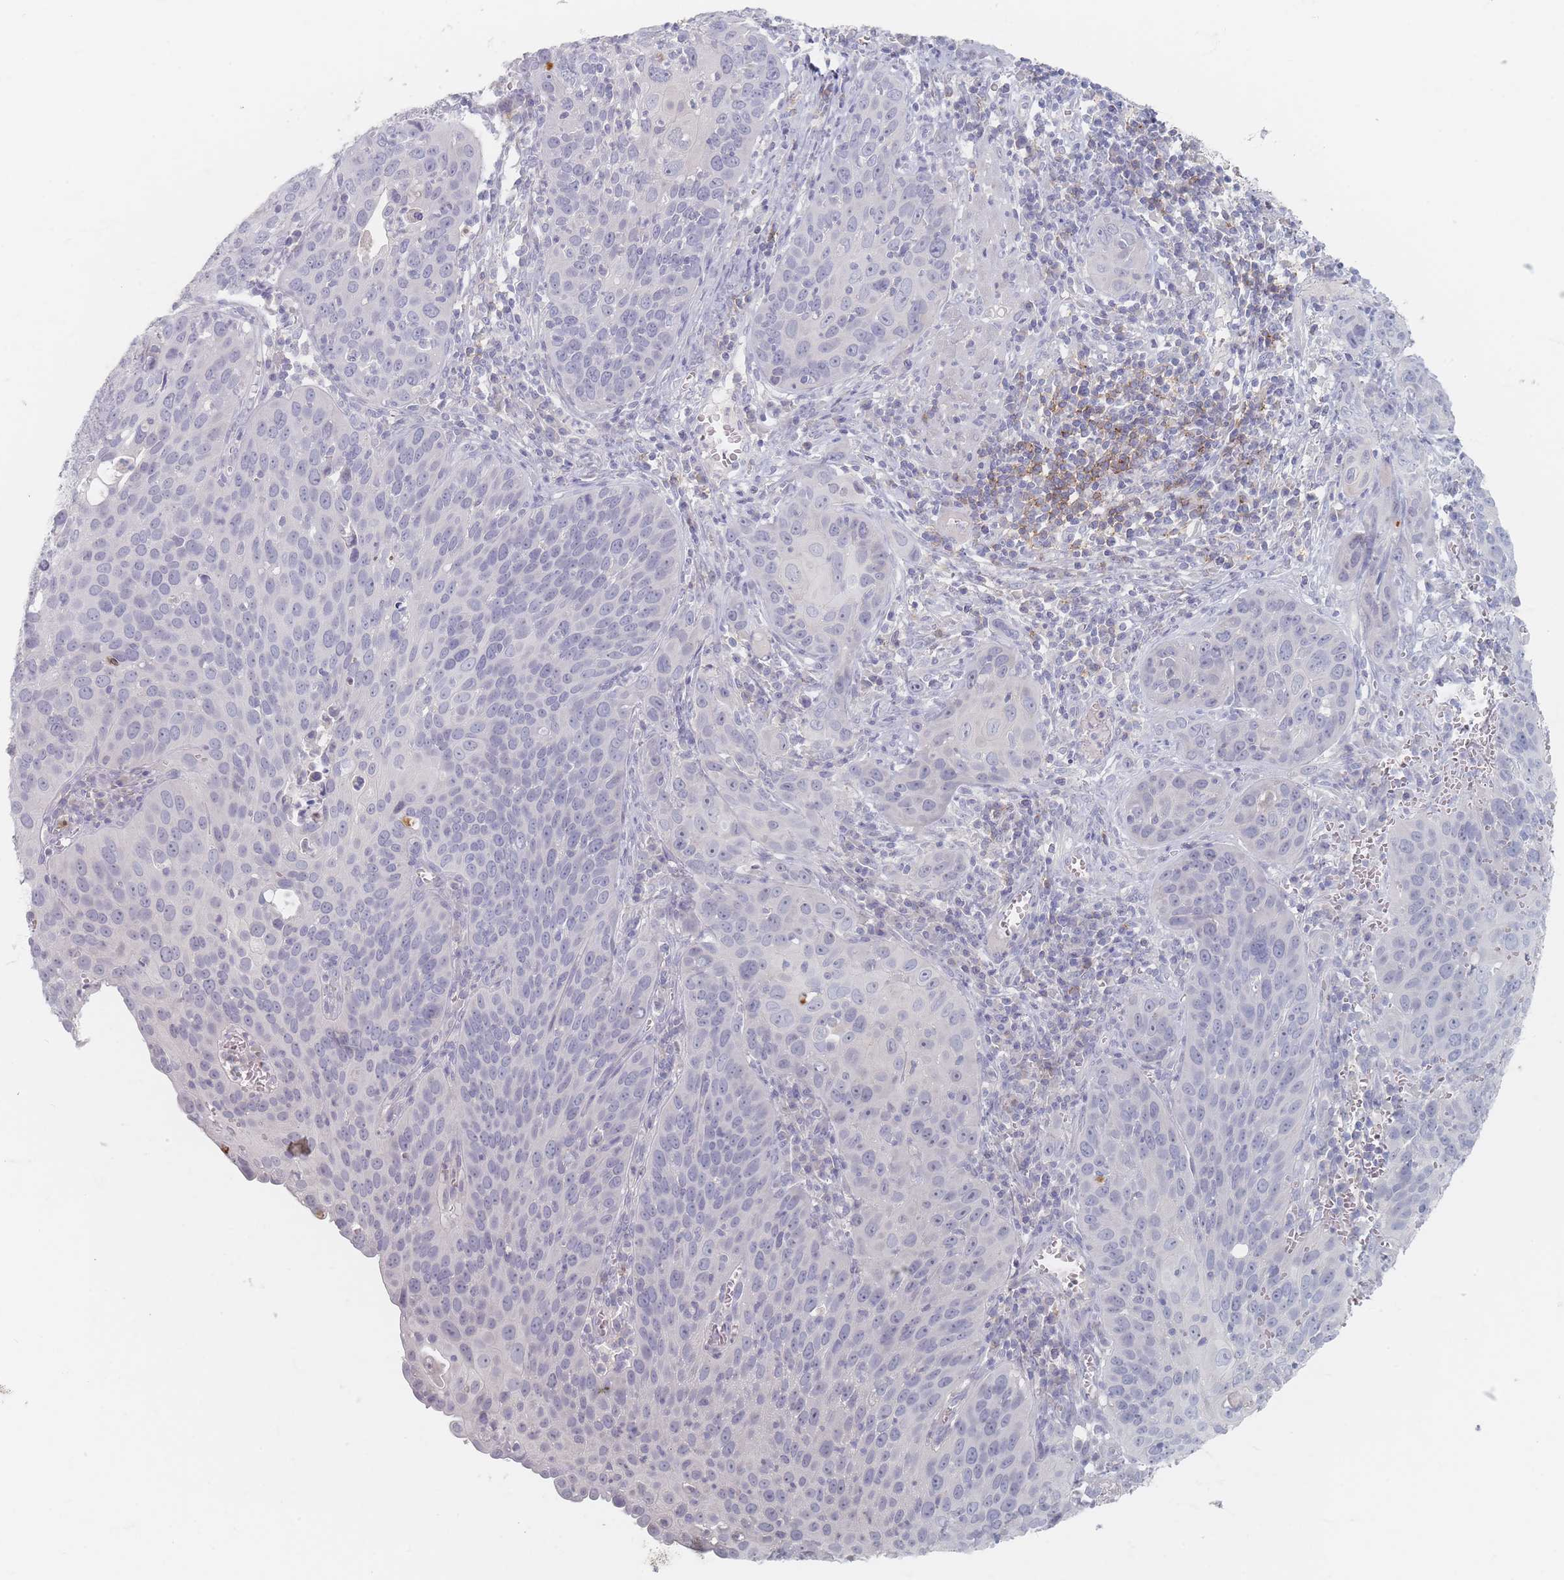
{"staining": {"intensity": "negative", "quantity": "none", "location": "none"}, "tissue": "cervical cancer", "cell_type": "Tumor cells", "image_type": "cancer", "snomed": [{"axis": "morphology", "description": "Squamous cell carcinoma, NOS"}, {"axis": "topography", "description": "Cervix"}], "caption": "Tumor cells show no significant protein expression in cervical cancer (squamous cell carcinoma). (Stains: DAB immunohistochemistry with hematoxylin counter stain, Microscopy: brightfield microscopy at high magnification).", "gene": "CD37", "patient": {"sex": "female", "age": 36}}